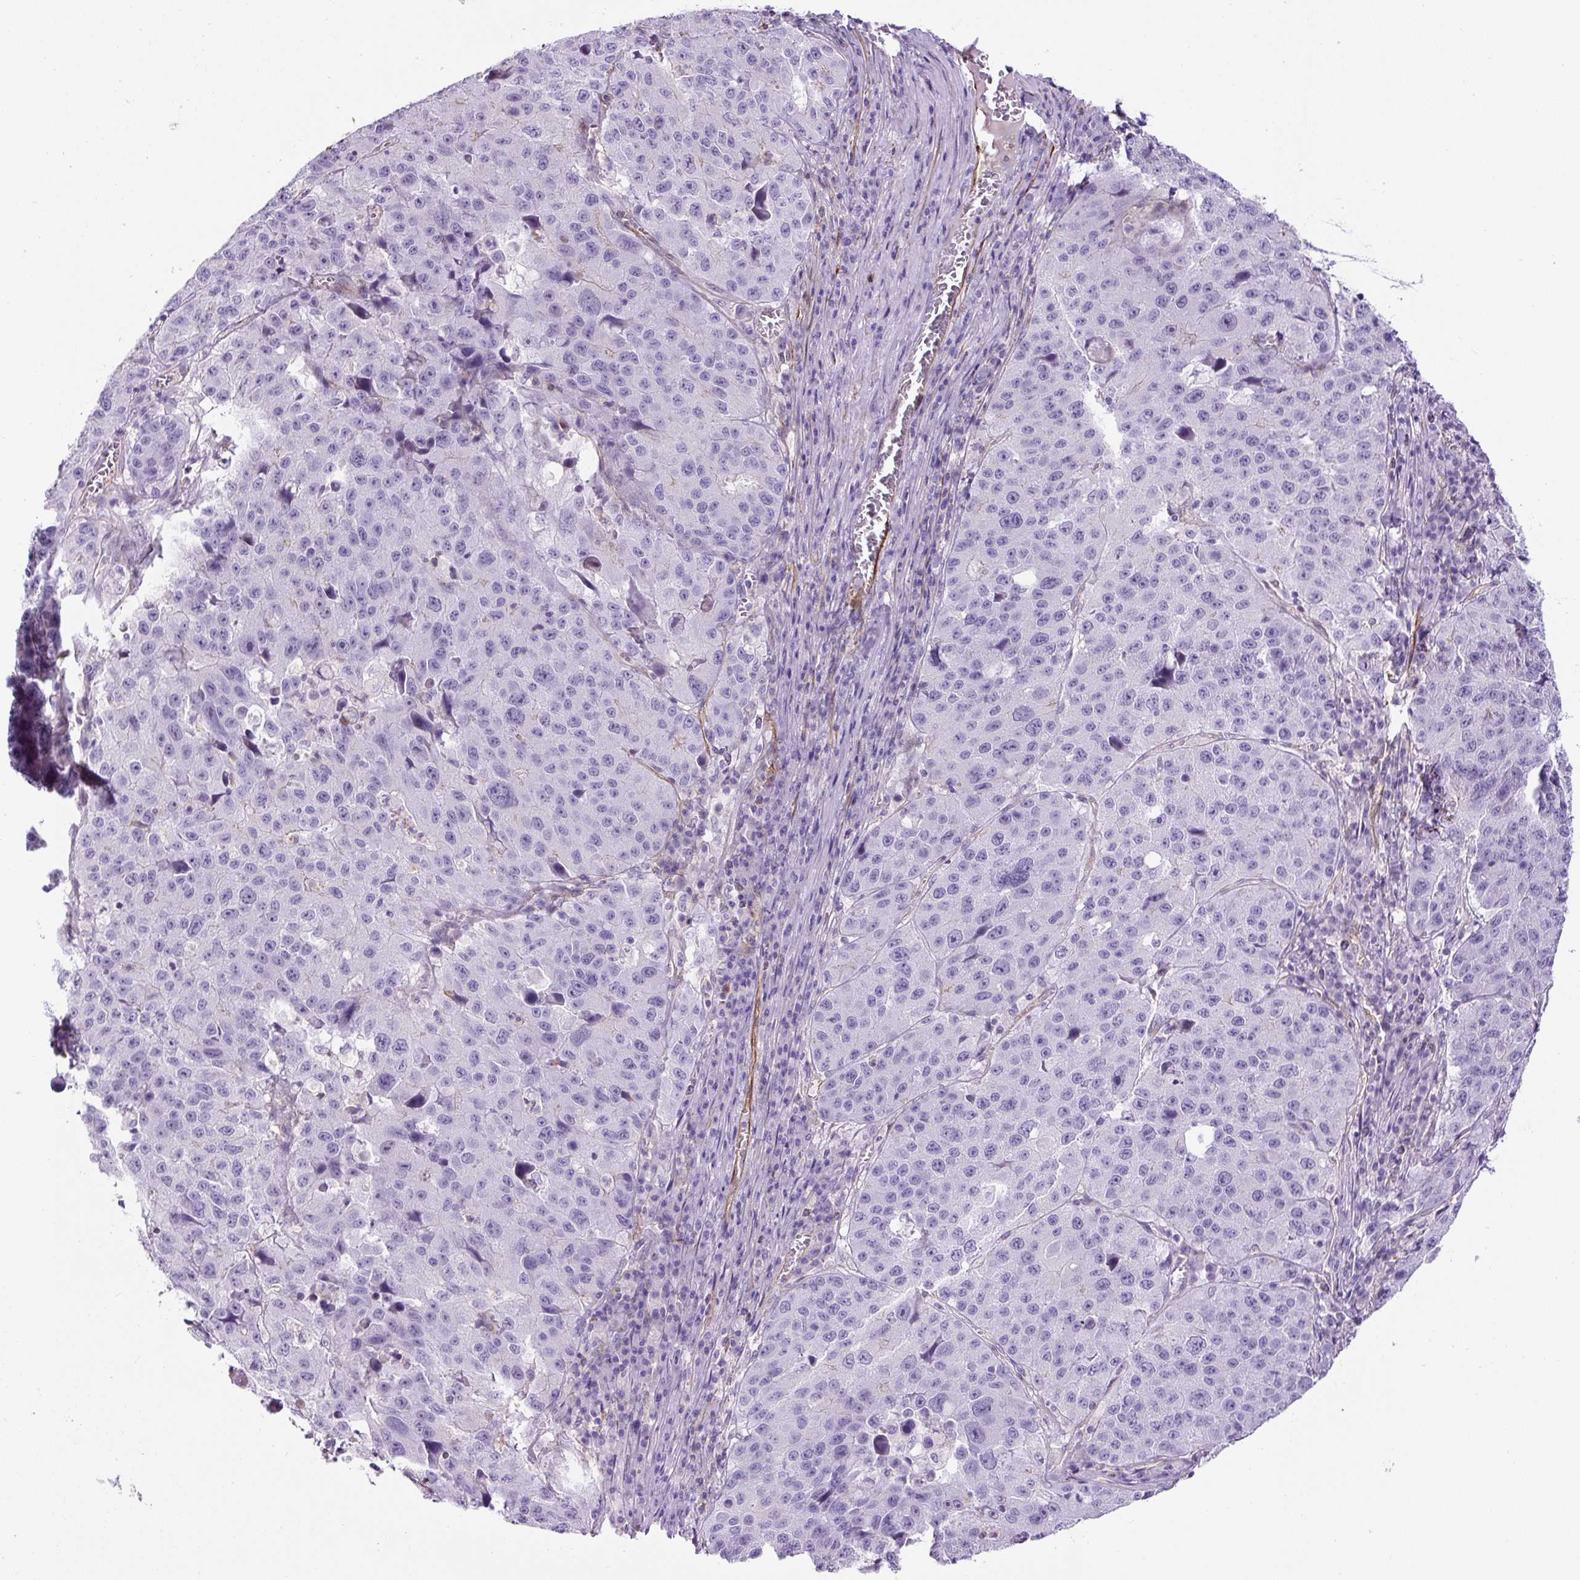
{"staining": {"intensity": "negative", "quantity": "none", "location": "none"}, "tissue": "stomach cancer", "cell_type": "Tumor cells", "image_type": "cancer", "snomed": [{"axis": "morphology", "description": "Adenocarcinoma, NOS"}, {"axis": "topography", "description": "Stomach"}], "caption": "IHC photomicrograph of neoplastic tissue: human stomach cancer stained with DAB displays no significant protein positivity in tumor cells. (DAB IHC visualized using brightfield microscopy, high magnification).", "gene": "B3GALT5", "patient": {"sex": "male", "age": 71}}